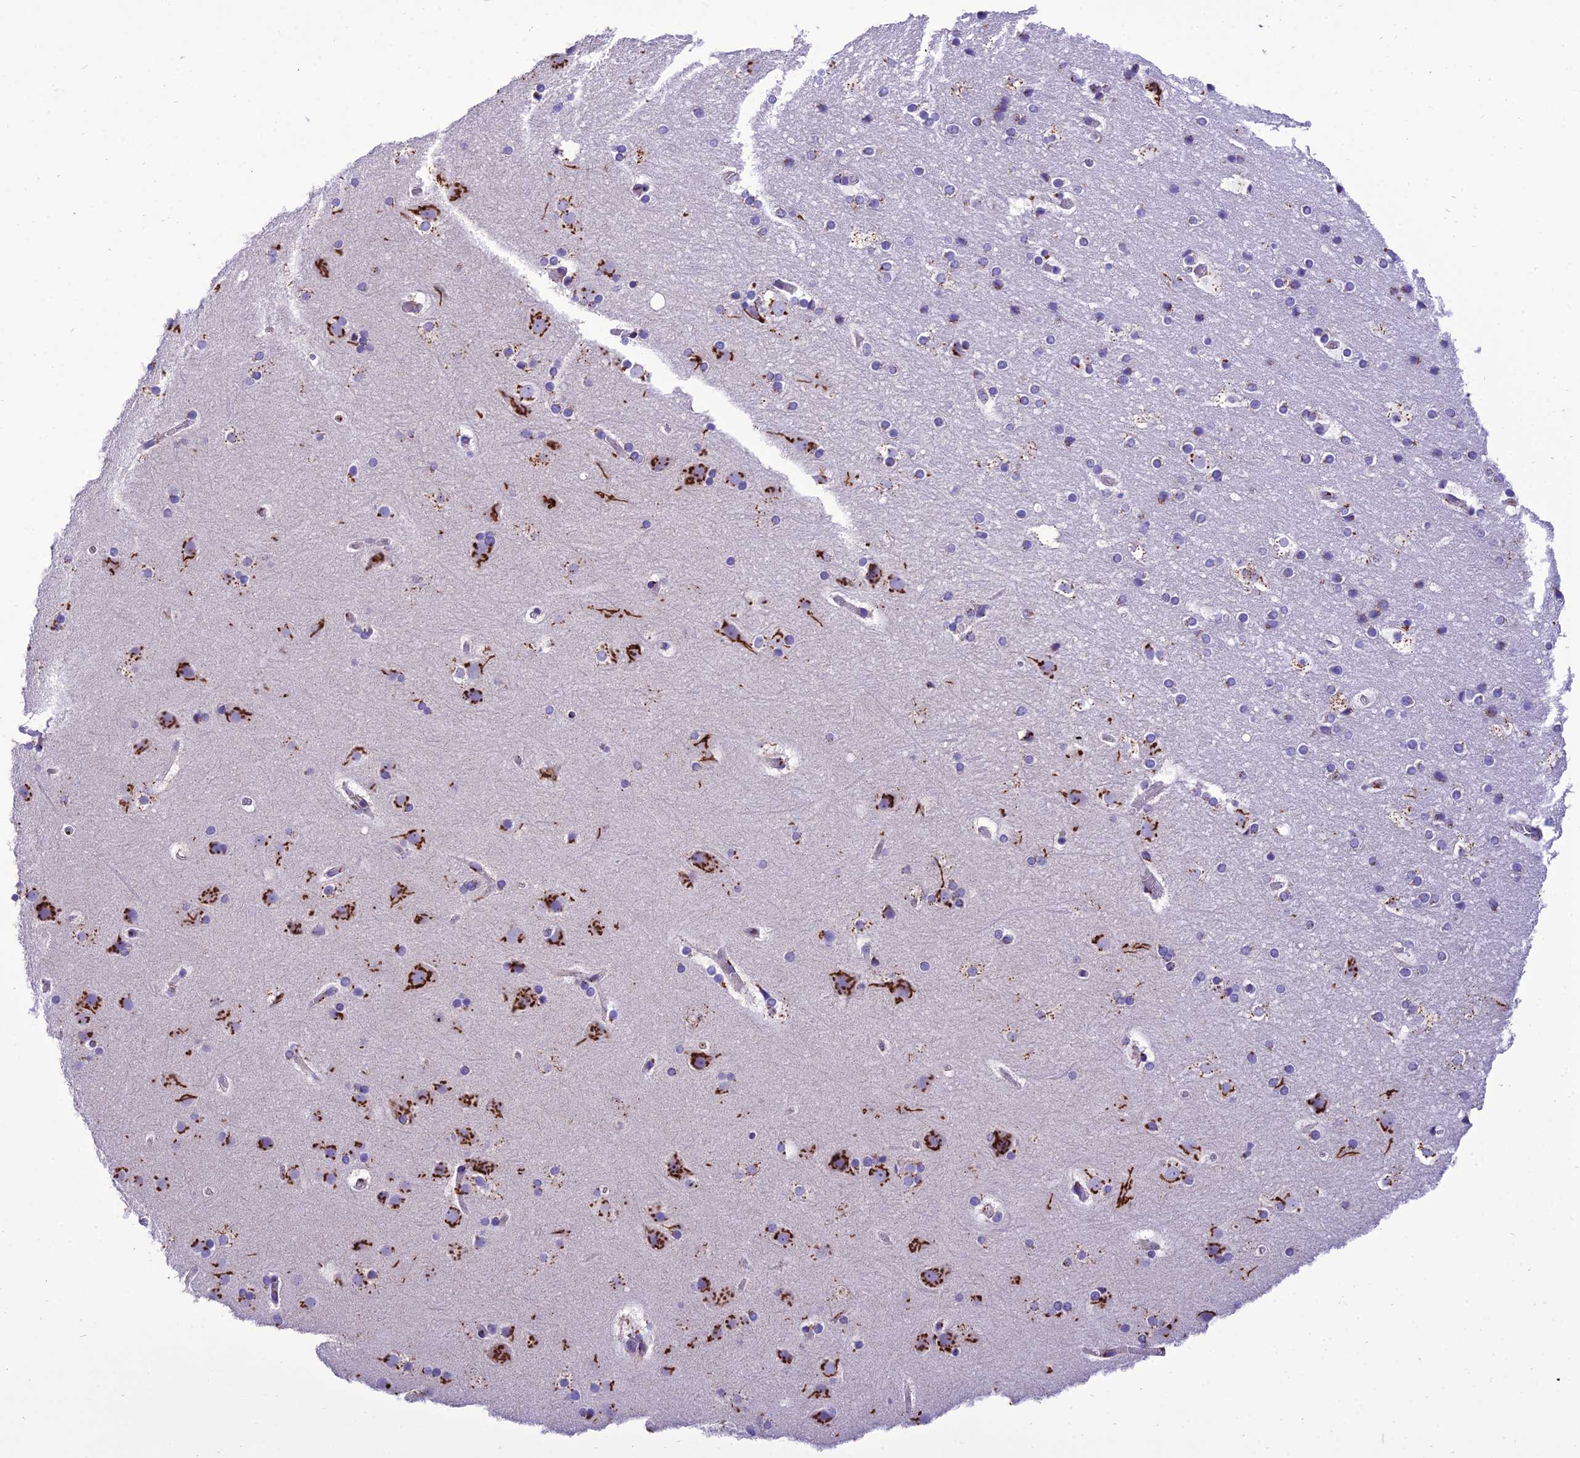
{"staining": {"intensity": "negative", "quantity": "none", "location": "none"}, "tissue": "cerebral cortex", "cell_type": "Endothelial cells", "image_type": "normal", "snomed": [{"axis": "morphology", "description": "Normal tissue, NOS"}, {"axis": "topography", "description": "Cerebral cortex"}], "caption": "A high-resolution image shows immunohistochemistry (IHC) staining of normal cerebral cortex, which reveals no significant staining in endothelial cells. The staining is performed using DAB brown chromogen with nuclei counter-stained in using hematoxylin.", "gene": "GOLM2", "patient": {"sex": "male", "age": 57}}